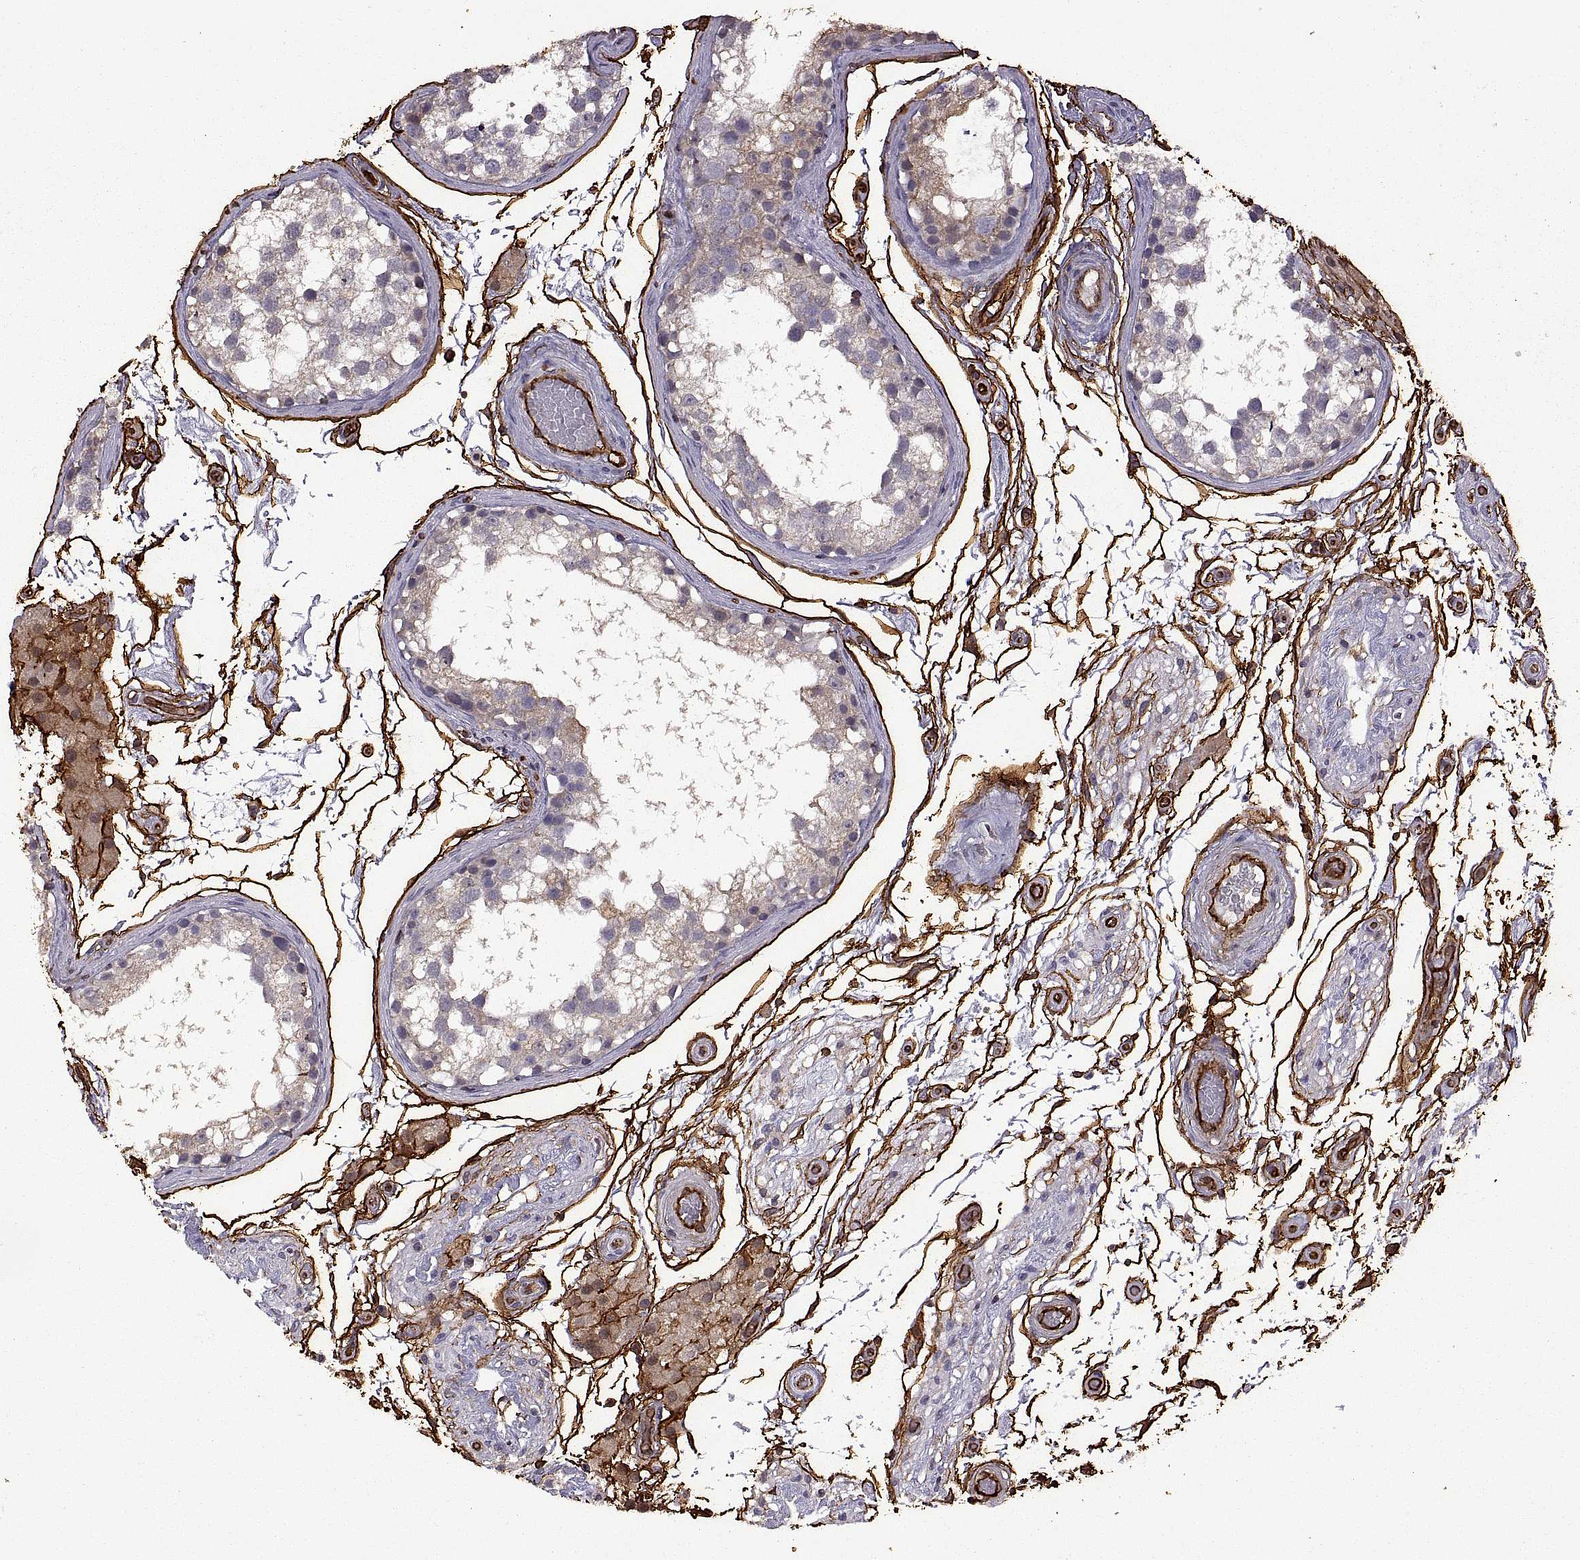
{"staining": {"intensity": "weak", "quantity": "25%-75%", "location": "cytoplasmic/membranous"}, "tissue": "testis", "cell_type": "Cells in seminiferous ducts", "image_type": "normal", "snomed": [{"axis": "morphology", "description": "Normal tissue, NOS"}, {"axis": "morphology", "description": "Seminoma, NOS"}, {"axis": "topography", "description": "Testis"}], "caption": "Testis stained with immunohistochemistry demonstrates weak cytoplasmic/membranous expression in approximately 25%-75% of cells in seminiferous ducts.", "gene": "S100A10", "patient": {"sex": "male", "age": 65}}